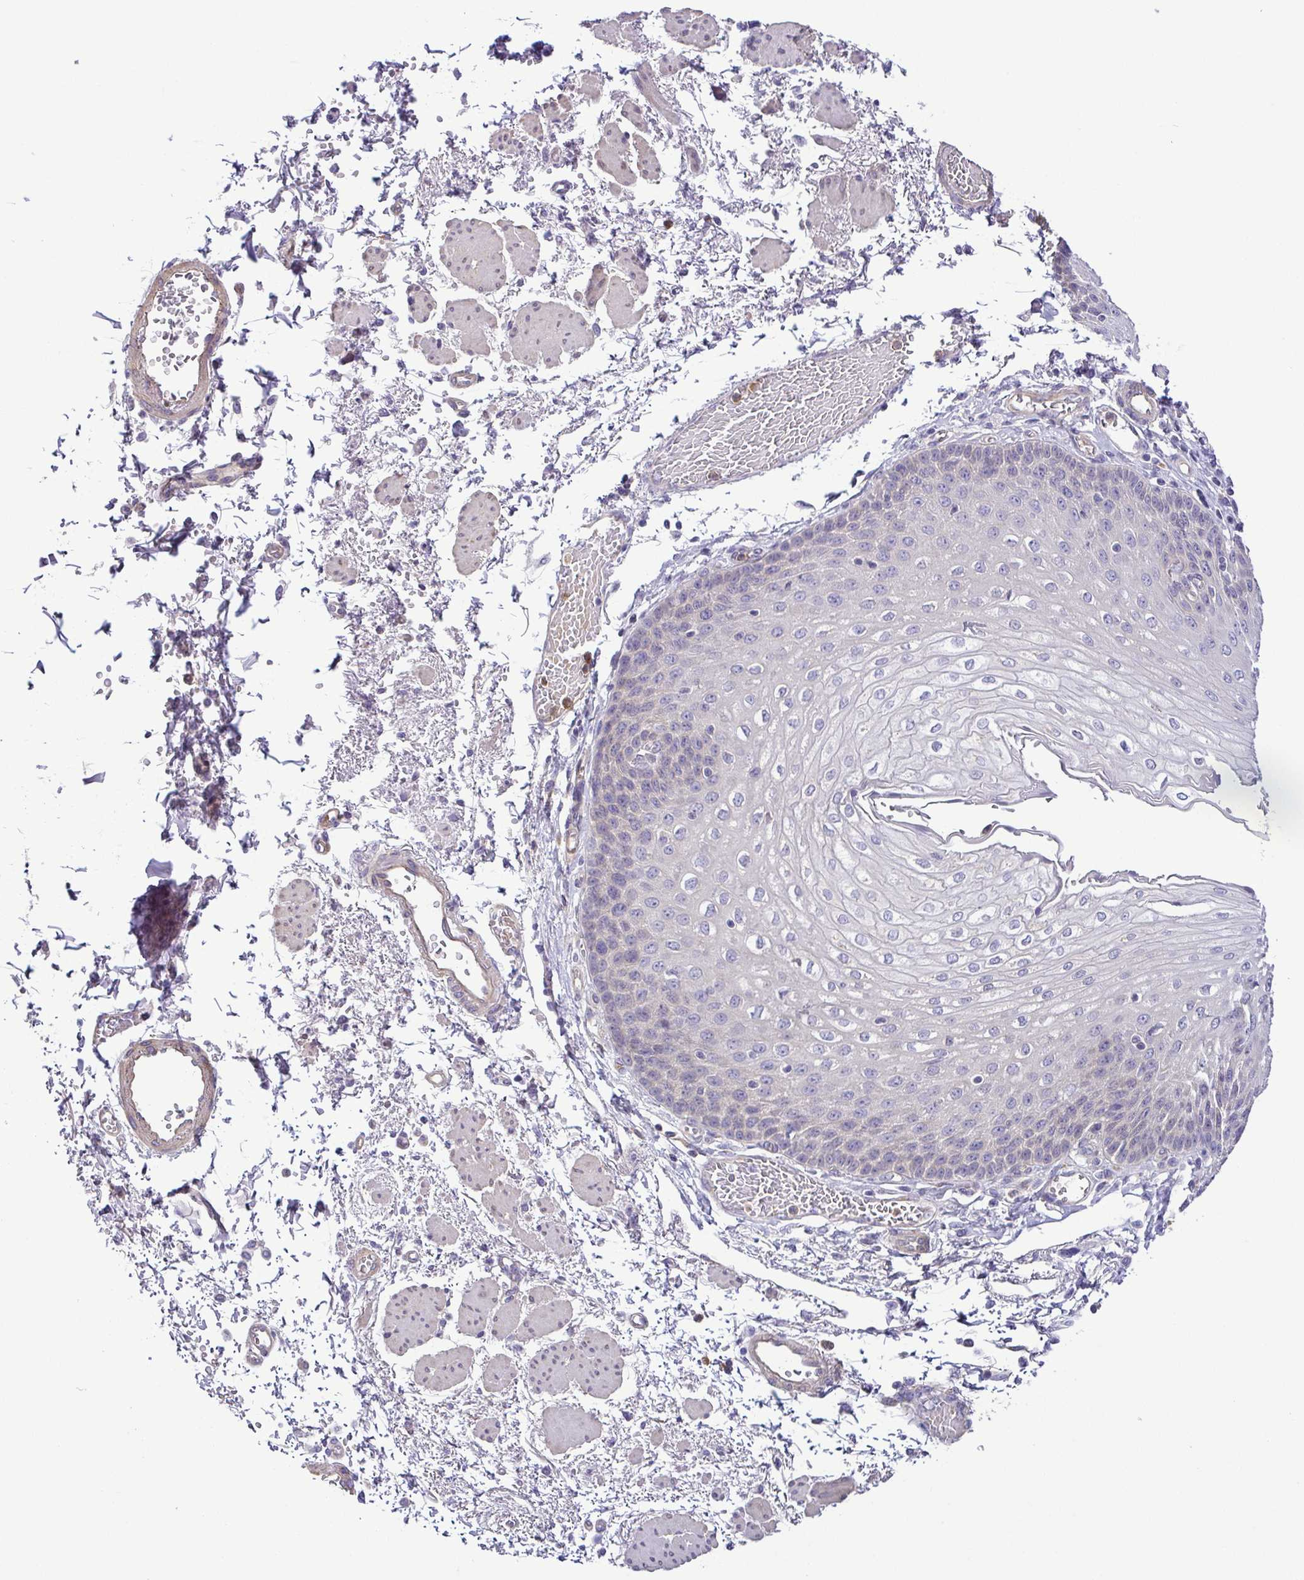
{"staining": {"intensity": "negative", "quantity": "none", "location": "none"}, "tissue": "esophagus", "cell_type": "Squamous epithelial cells", "image_type": "normal", "snomed": [{"axis": "morphology", "description": "Normal tissue, NOS"}, {"axis": "morphology", "description": "Adenocarcinoma, NOS"}, {"axis": "topography", "description": "Esophagus"}], "caption": "This is an IHC image of unremarkable esophagus. There is no expression in squamous epithelial cells.", "gene": "MYL10", "patient": {"sex": "male", "age": 81}}